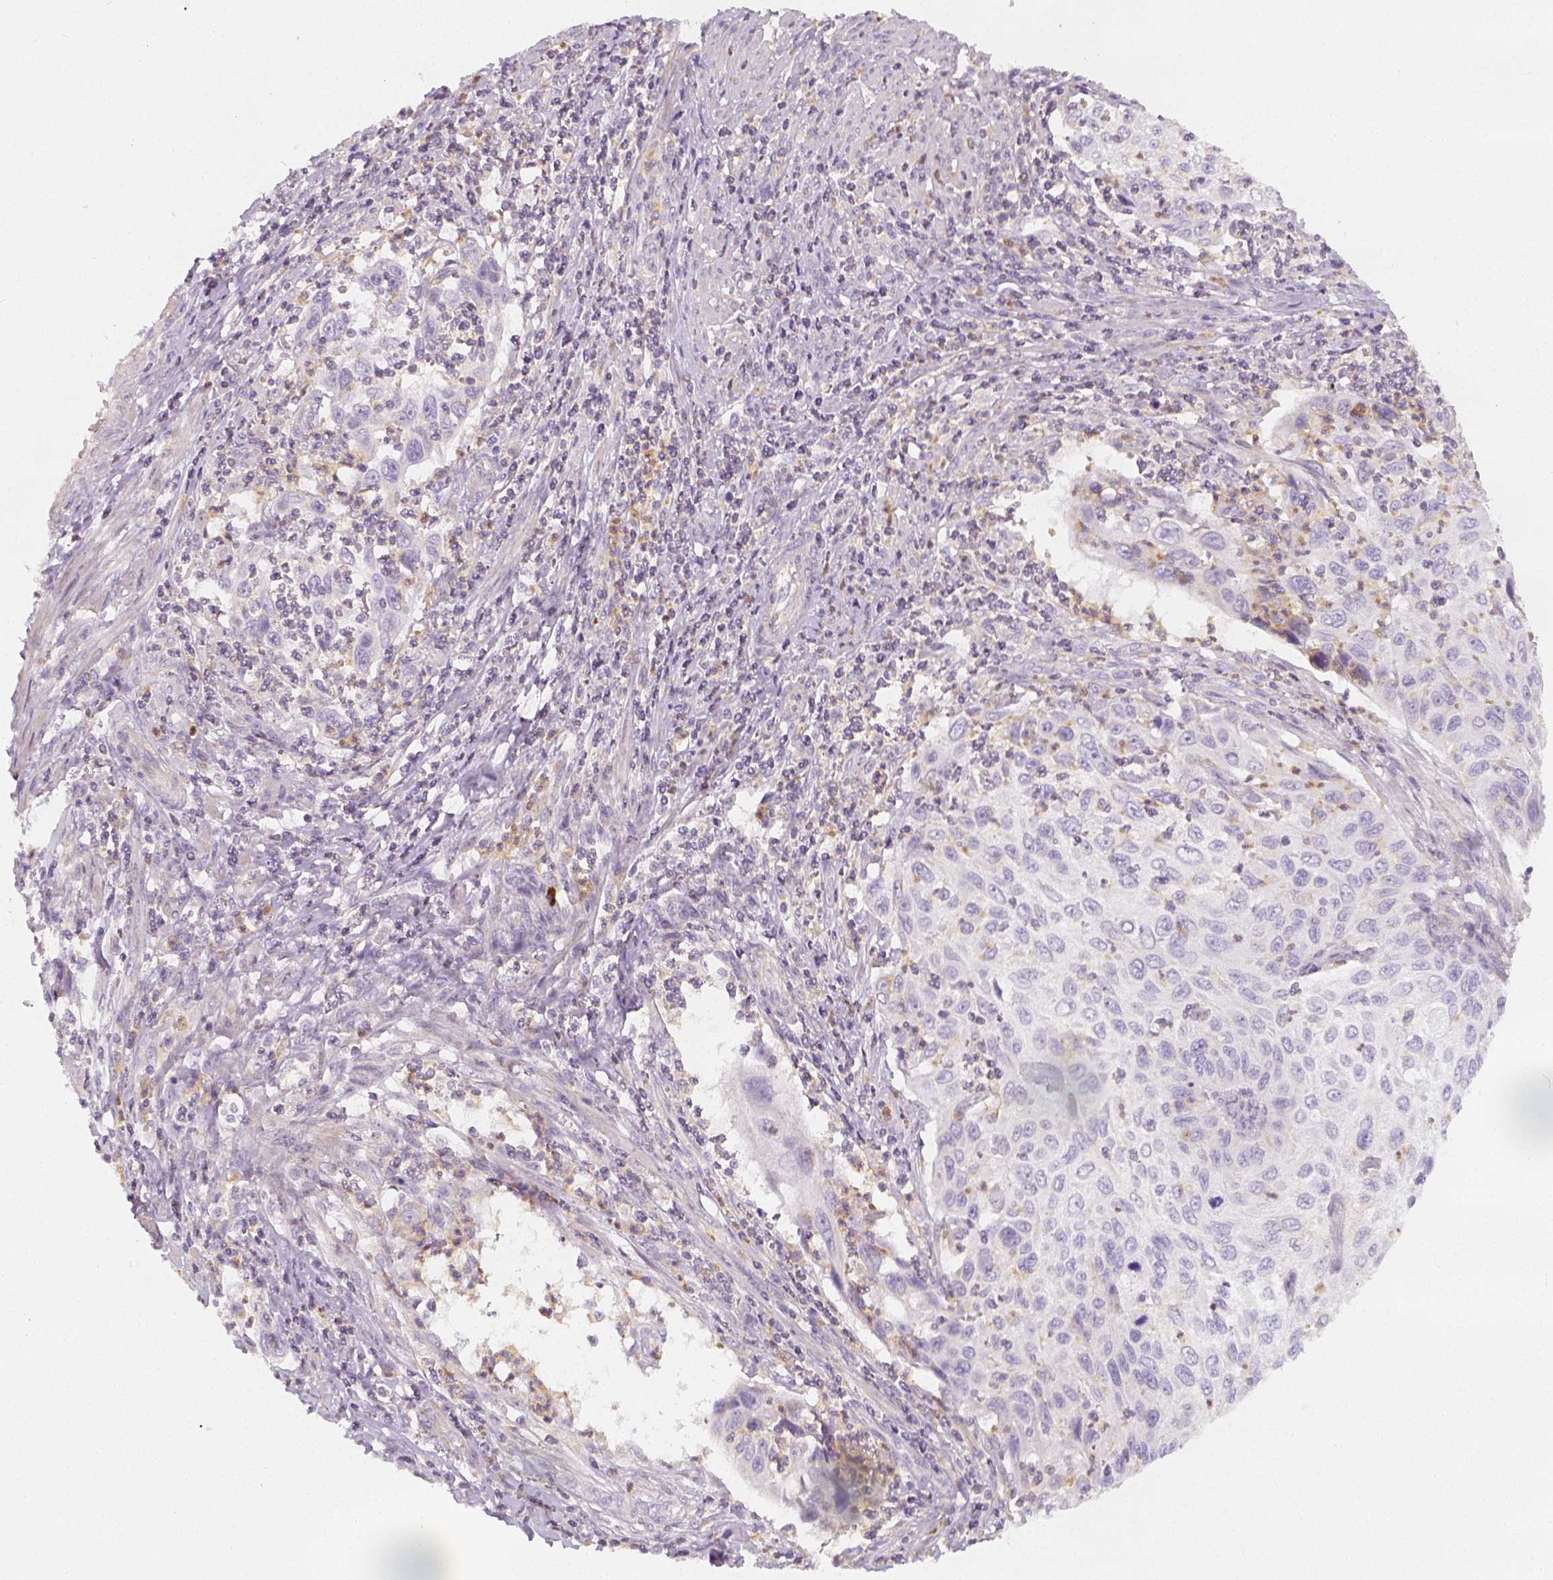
{"staining": {"intensity": "negative", "quantity": "none", "location": "none"}, "tissue": "cervical cancer", "cell_type": "Tumor cells", "image_type": "cancer", "snomed": [{"axis": "morphology", "description": "Squamous cell carcinoma, NOS"}, {"axis": "topography", "description": "Cervix"}], "caption": "DAB immunohistochemical staining of human squamous cell carcinoma (cervical) displays no significant expression in tumor cells.", "gene": "PTPRJ", "patient": {"sex": "female", "age": 70}}